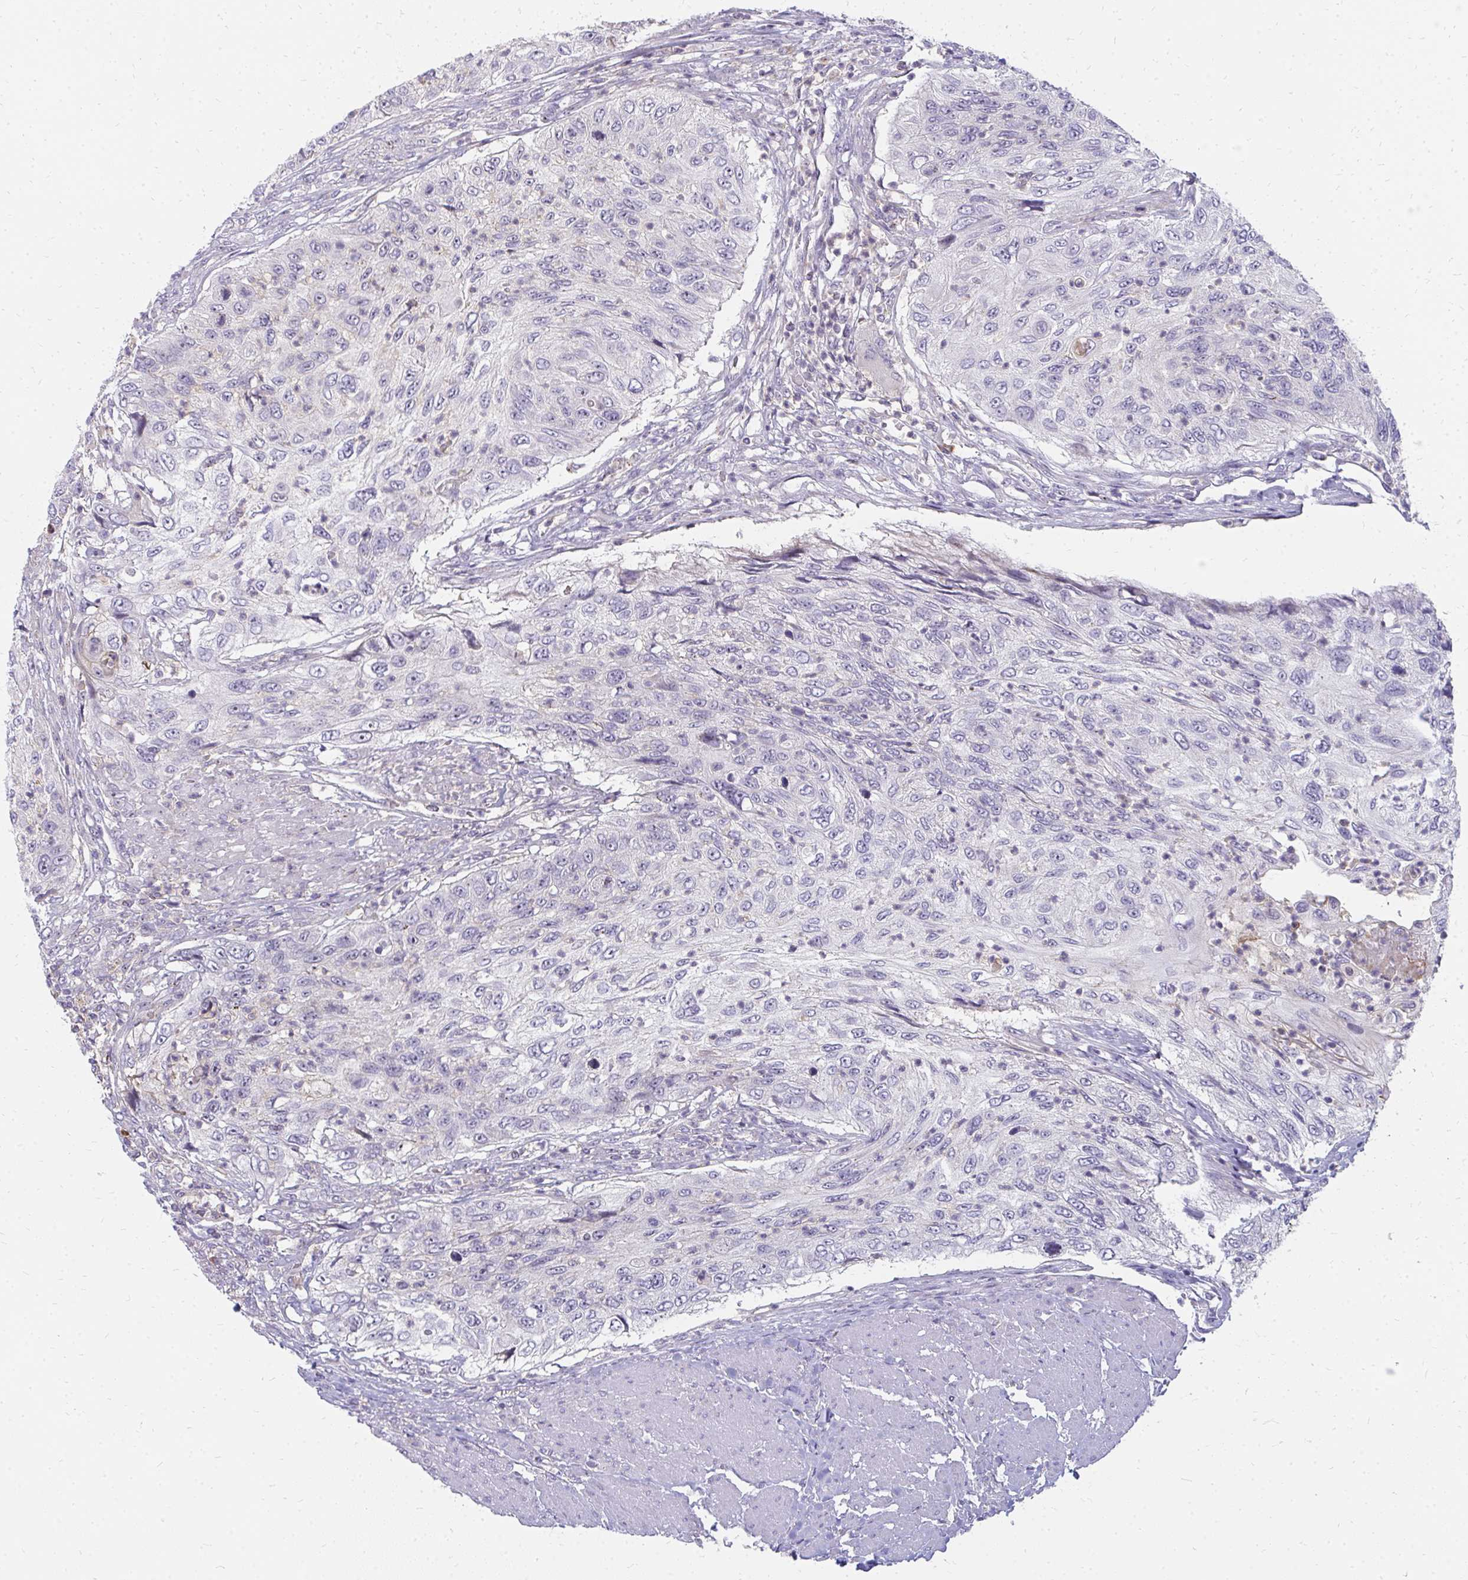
{"staining": {"intensity": "negative", "quantity": "none", "location": "none"}, "tissue": "urothelial cancer", "cell_type": "Tumor cells", "image_type": "cancer", "snomed": [{"axis": "morphology", "description": "Urothelial carcinoma, High grade"}, {"axis": "topography", "description": "Urinary bladder"}], "caption": "Tumor cells show no significant expression in urothelial carcinoma (high-grade).", "gene": "FAM9A", "patient": {"sex": "female", "age": 60}}